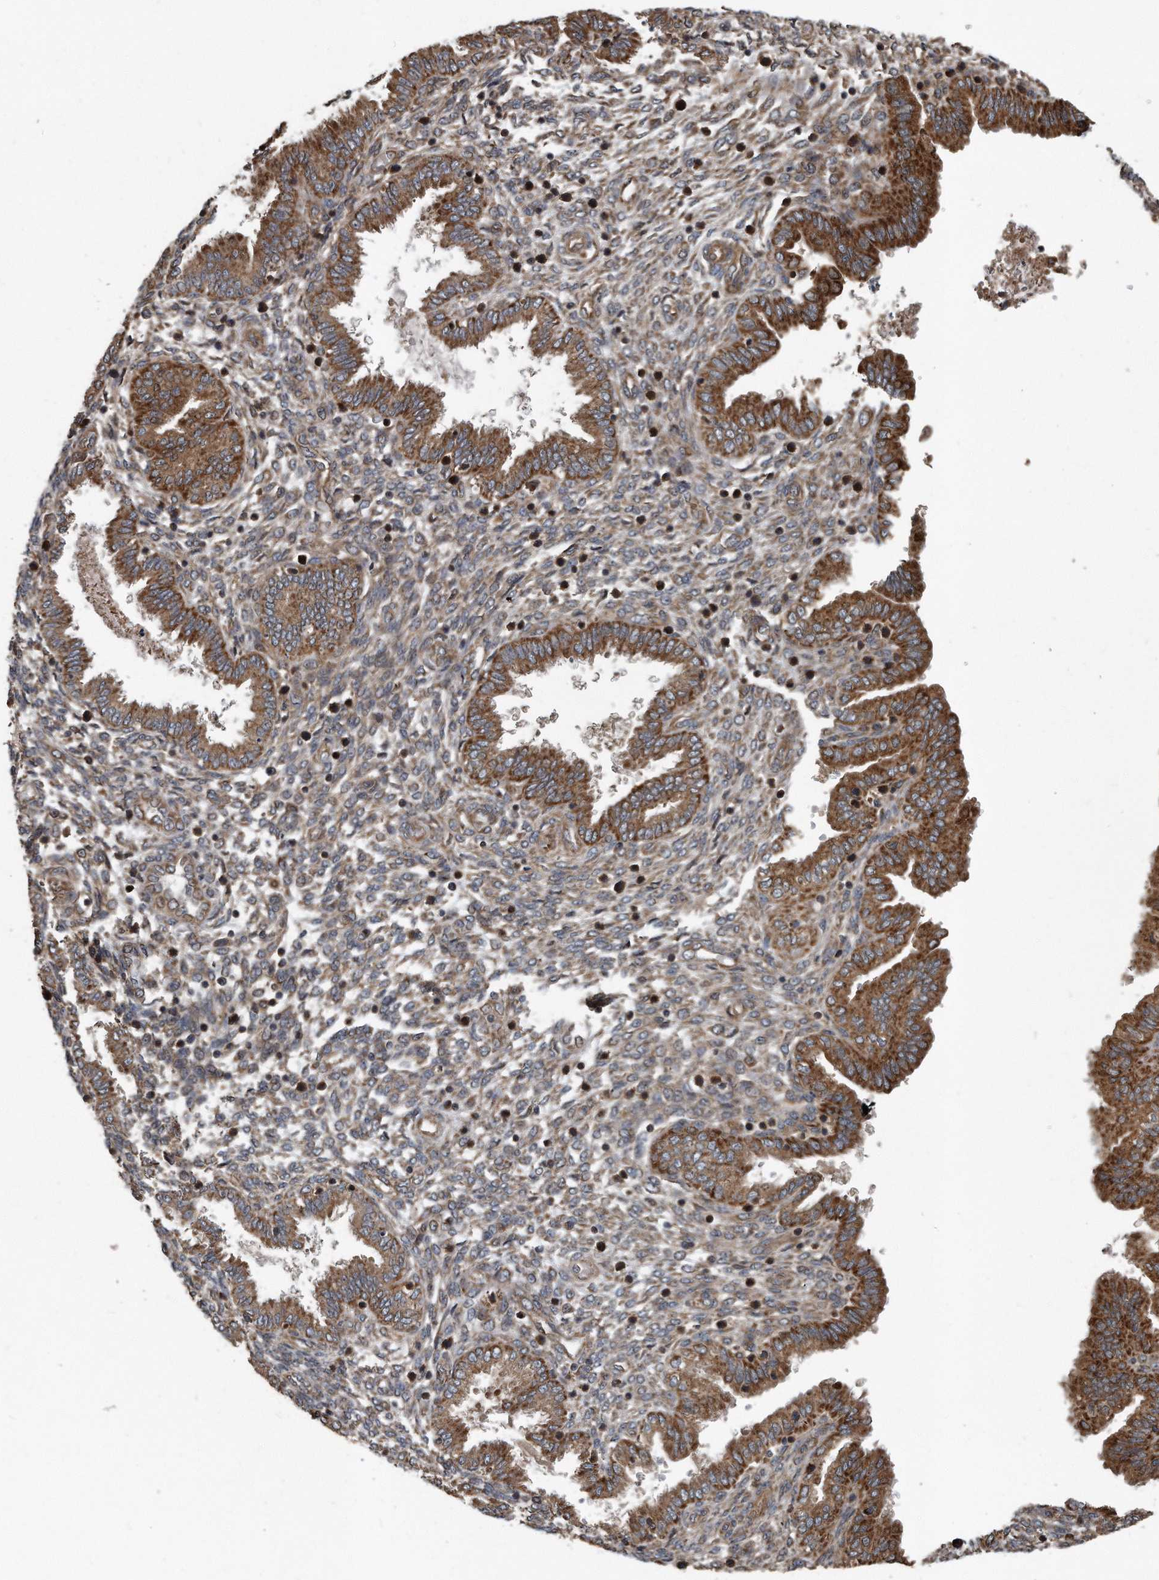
{"staining": {"intensity": "moderate", "quantity": "25%-75%", "location": "cytoplasmic/membranous"}, "tissue": "endometrium", "cell_type": "Cells in endometrial stroma", "image_type": "normal", "snomed": [{"axis": "morphology", "description": "Normal tissue, NOS"}, {"axis": "topography", "description": "Endometrium"}], "caption": "Protein expression analysis of unremarkable endometrium shows moderate cytoplasmic/membranous staining in about 25%-75% of cells in endometrial stroma.", "gene": "FAM136A", "patient": {"sex": "female", "age": 33}}